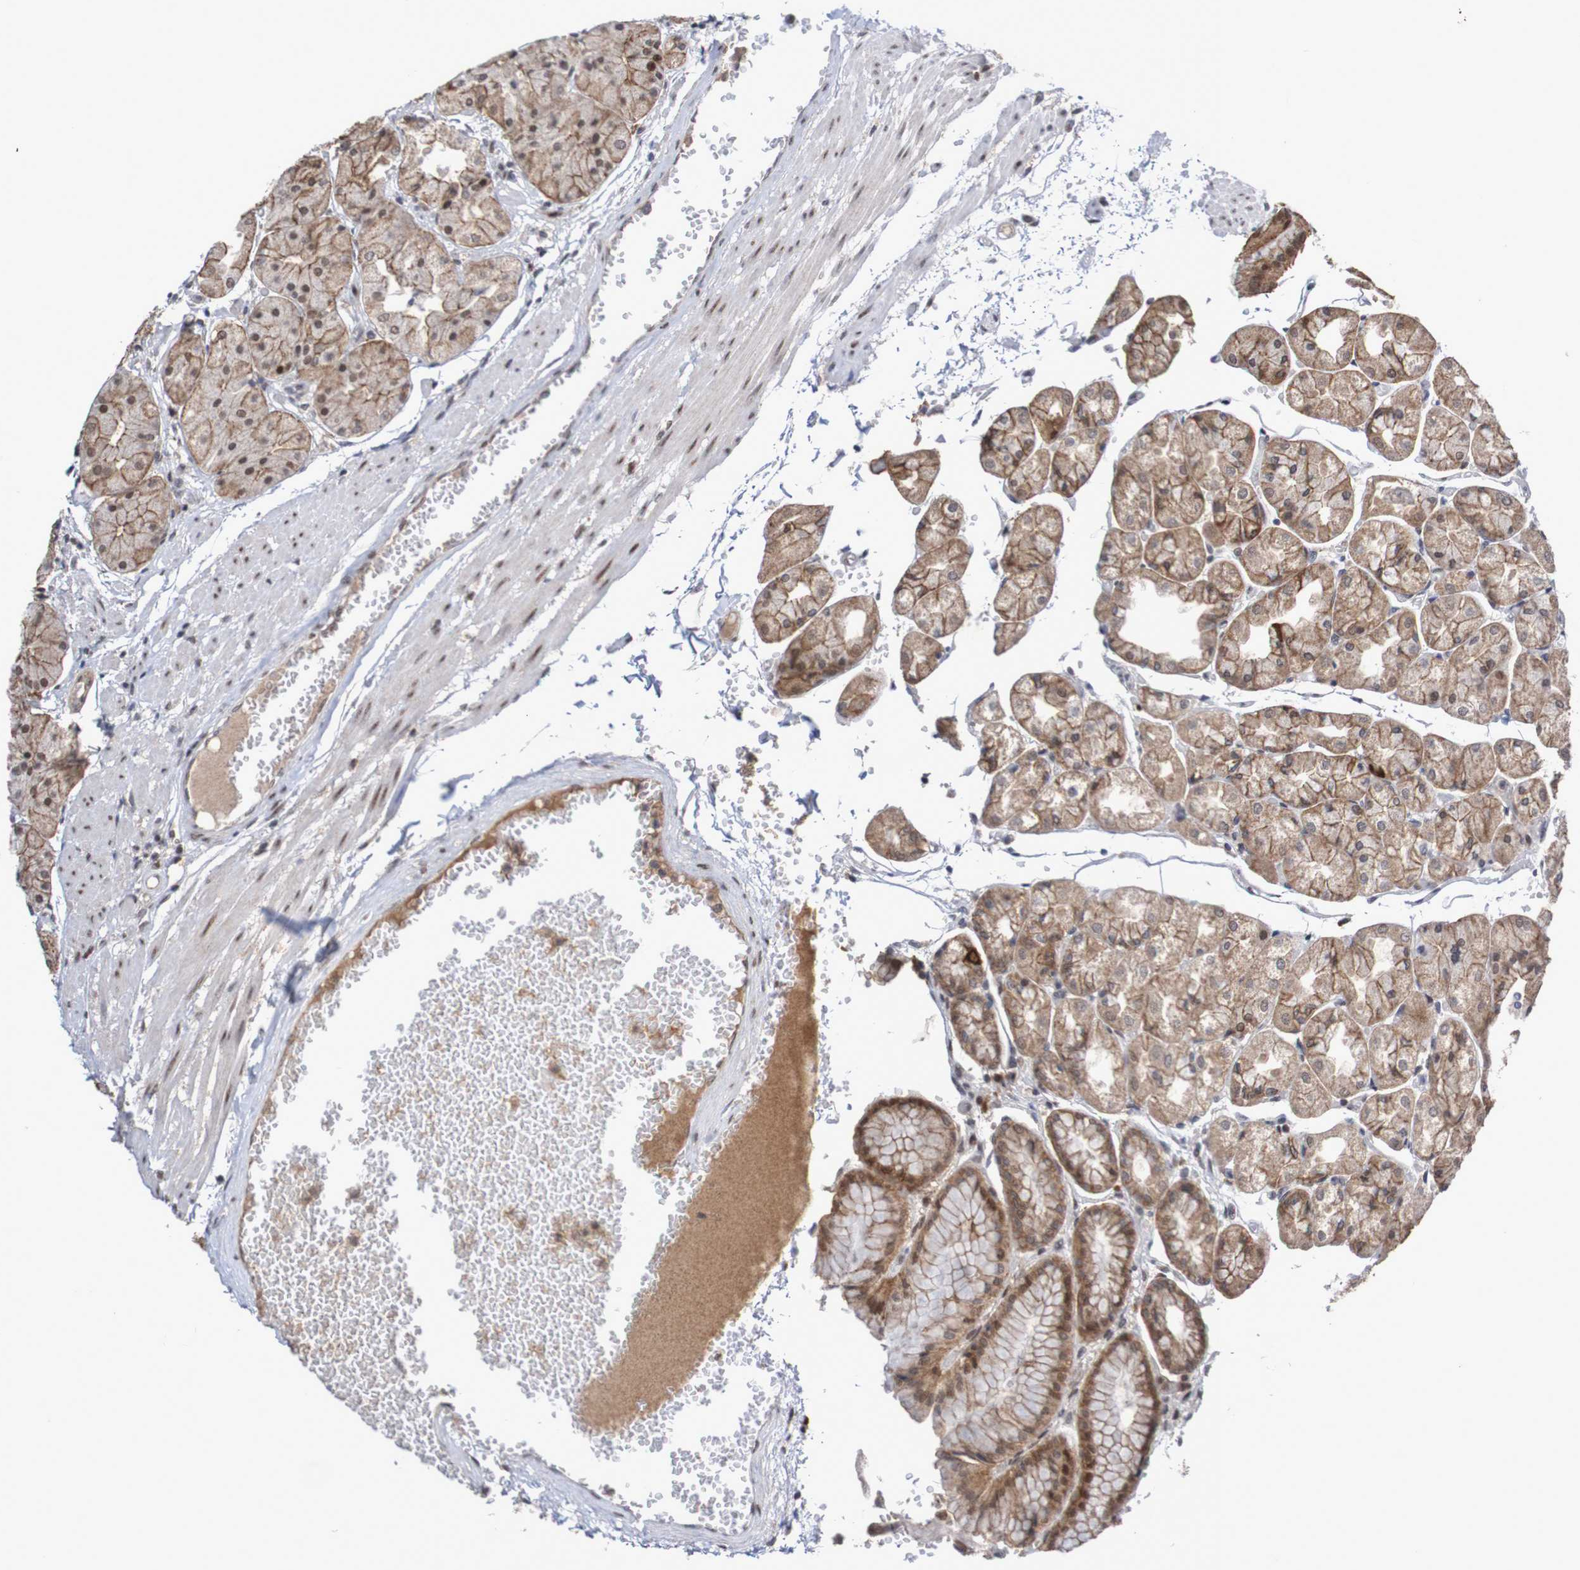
{"staining": {"intensity": "strong", "quantity": "25%-75%", "location": "cytoplasmic/membranous"}, "tissue": "stomach", "cell_type": "Glandular cells", "image_type": "normal", "snomed": [{"axis": "morphology", "description": "Normal tissue, NOS"}, {"axis": "topography", "description": "Stomach, upper"}], "caption": "Glandular cells show strong cytoplasmic/membranous positivity in about 25%-75% of cells in unremarkable stomach.", "gene": "ITLN1", "patient": {"sex": "male", "age": 72}}